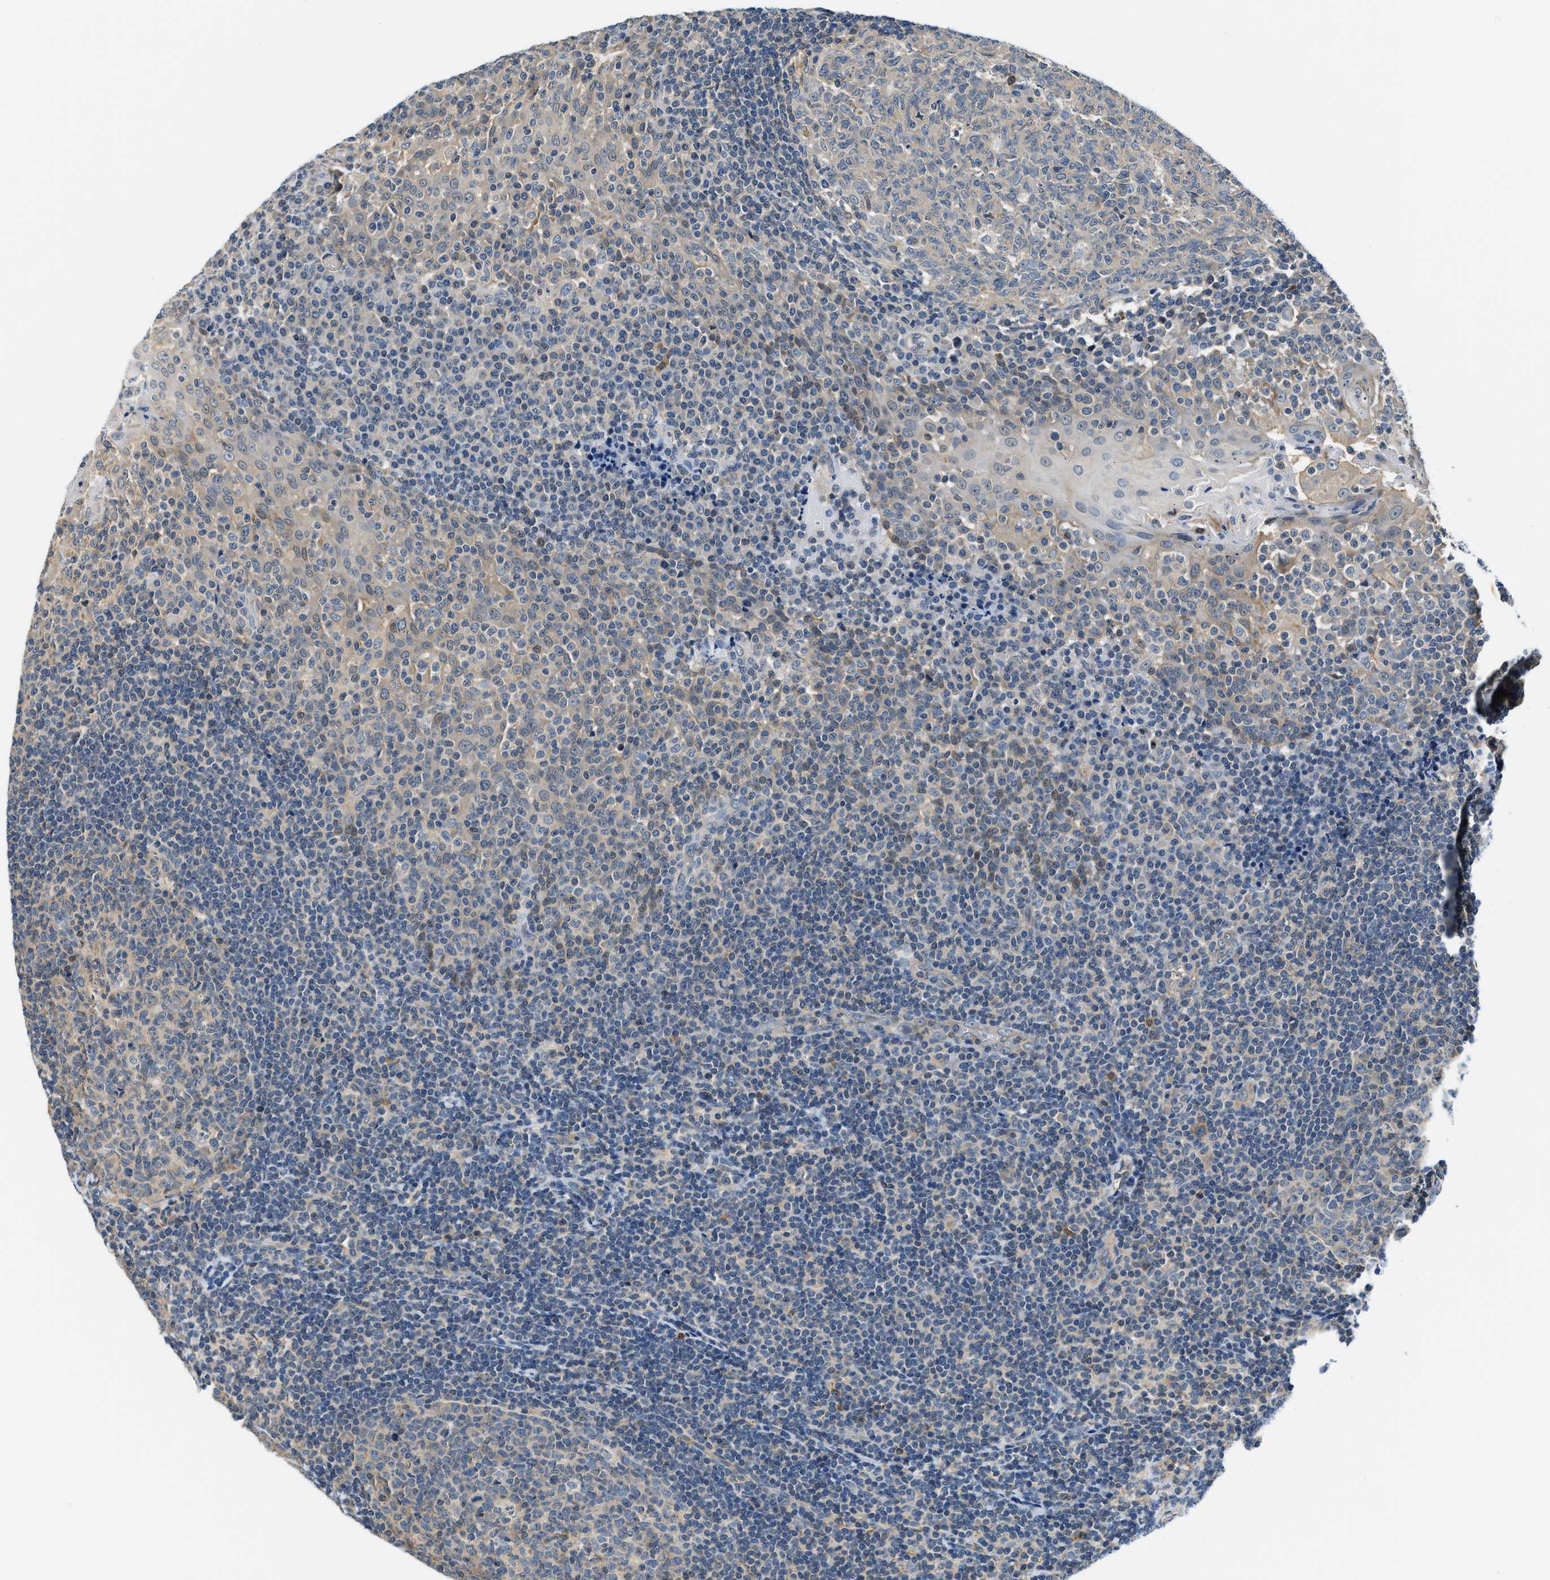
{"staining": {"intensity": "weak", "quantity": "25%-75%", "location": "cytoplasmic/membranous"}, "tissue": "tonsil", "cell_type": "Germinal center cells", "image_type": "normal", "snomed": [{"axis": "morphology", "description": "Normal tissue, NOS"}, {"axis": "topography", "description": "Tonsil"}], "caption": "Benign tonsil was stained to show a protein in brown. There is low levels of weak cytoplasmic/membranous positivity in approximately 25%-75% of germinal center cells.", "gene": "CBLB", "patient": {"sex": "female", "age": 19}}